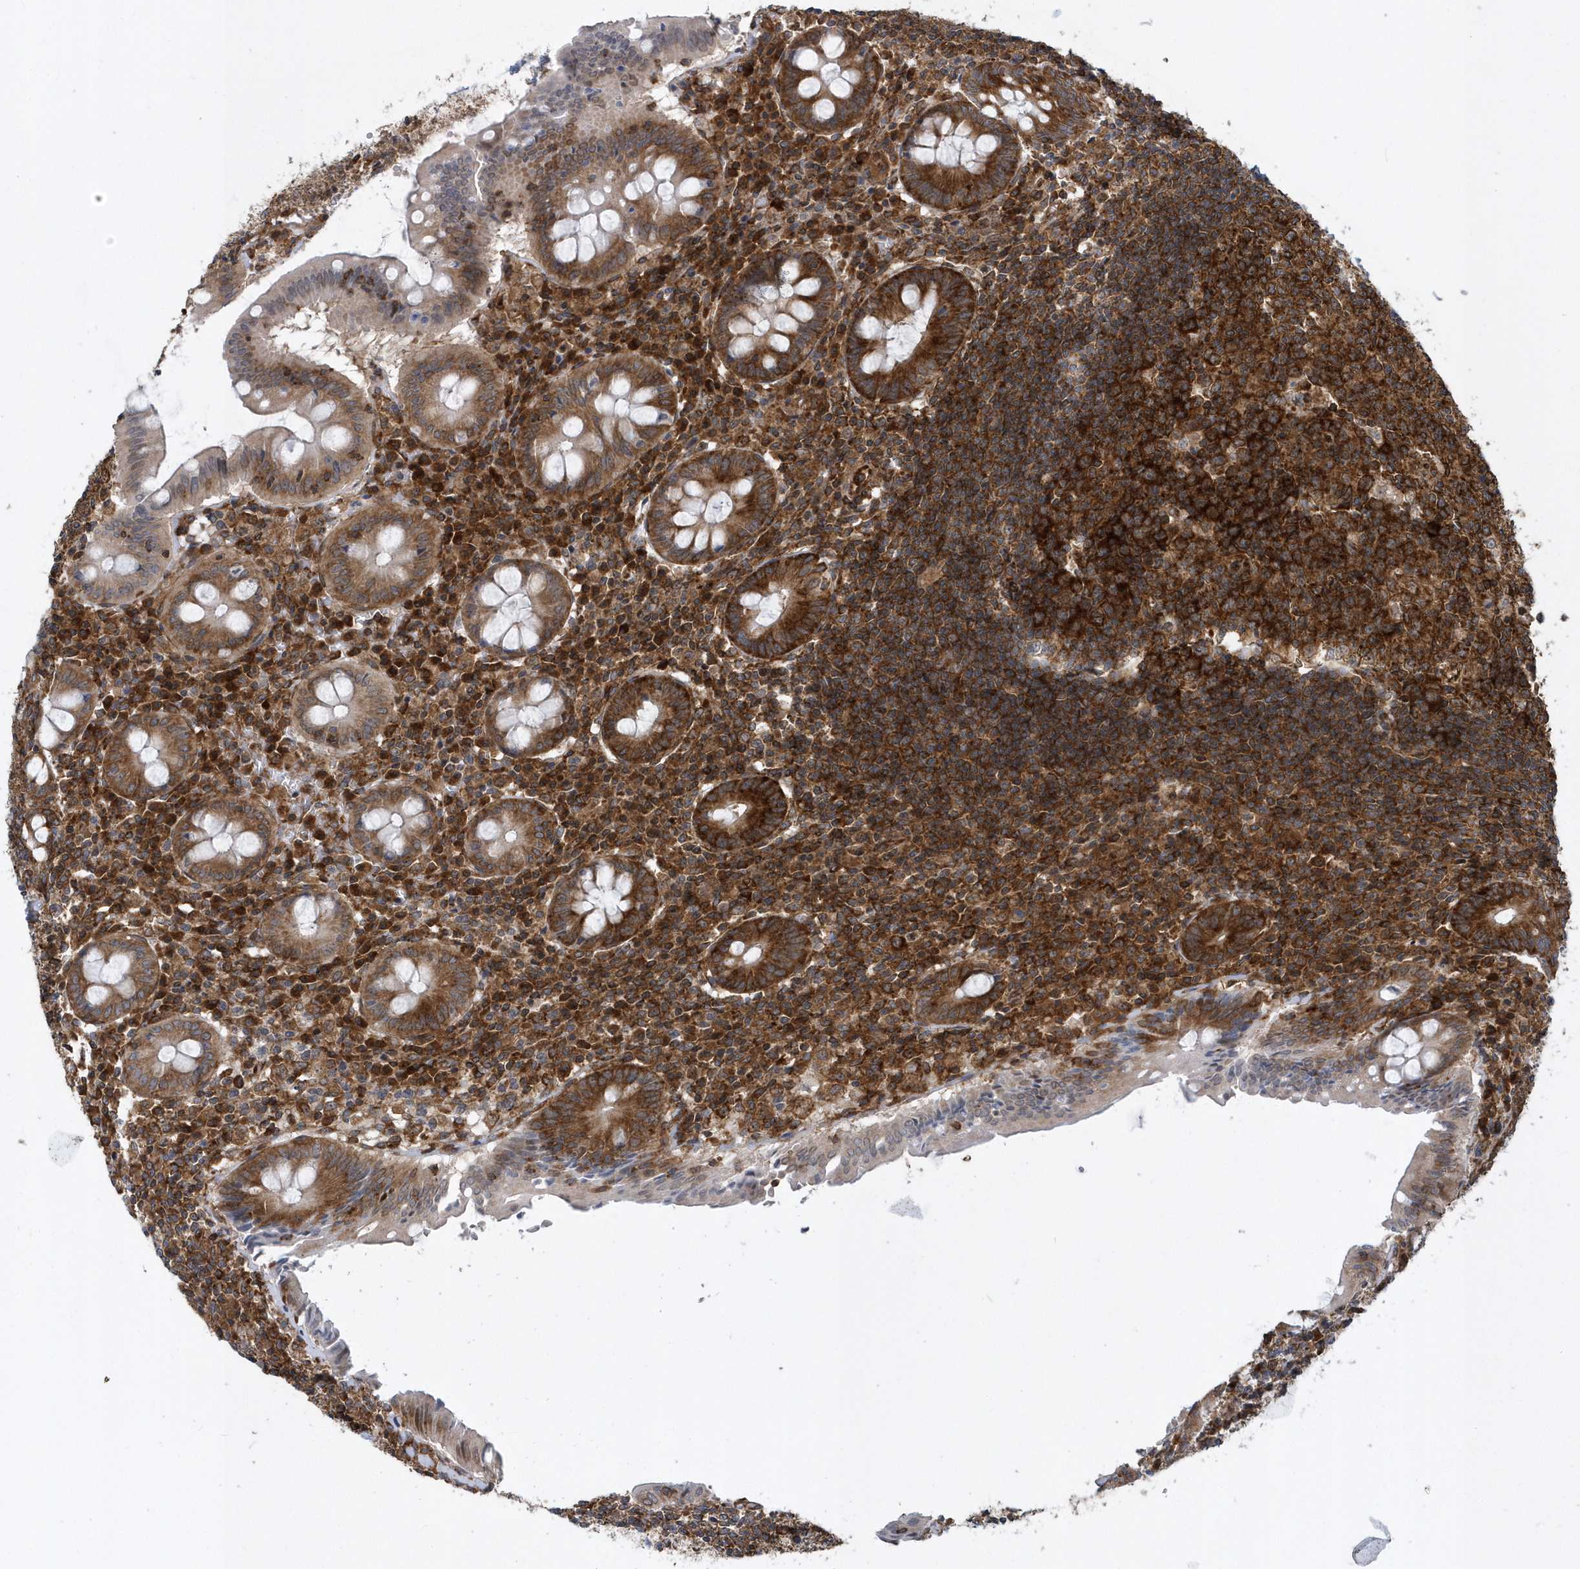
{"staining": {"intensity": "strong", "quantity": "25%-75%", "location": "cytoplasmic/membranous"}, "tissue": "appendix", "cell_type": "Glandular cells", "image_type": "normal", "snomed": [{"axis": "morphology", "description": "Normal tissue, NOS"}, {"axis": "topography", "description": "Appendix"}], "caption": "Immunohistochemical staining of unremarkable appendix reveals high levels of strong cytoplasmic/membranous positivity in approximately 25%-75% of glandular cells. The staining was performed using DAB (3,3'-diaminobenzidine), with brown indicating positive protein expression. Nuclei are stained blue with hematoxylin.", "gene": "PHF1", "patient": {"sex": "female", "age": 54}}